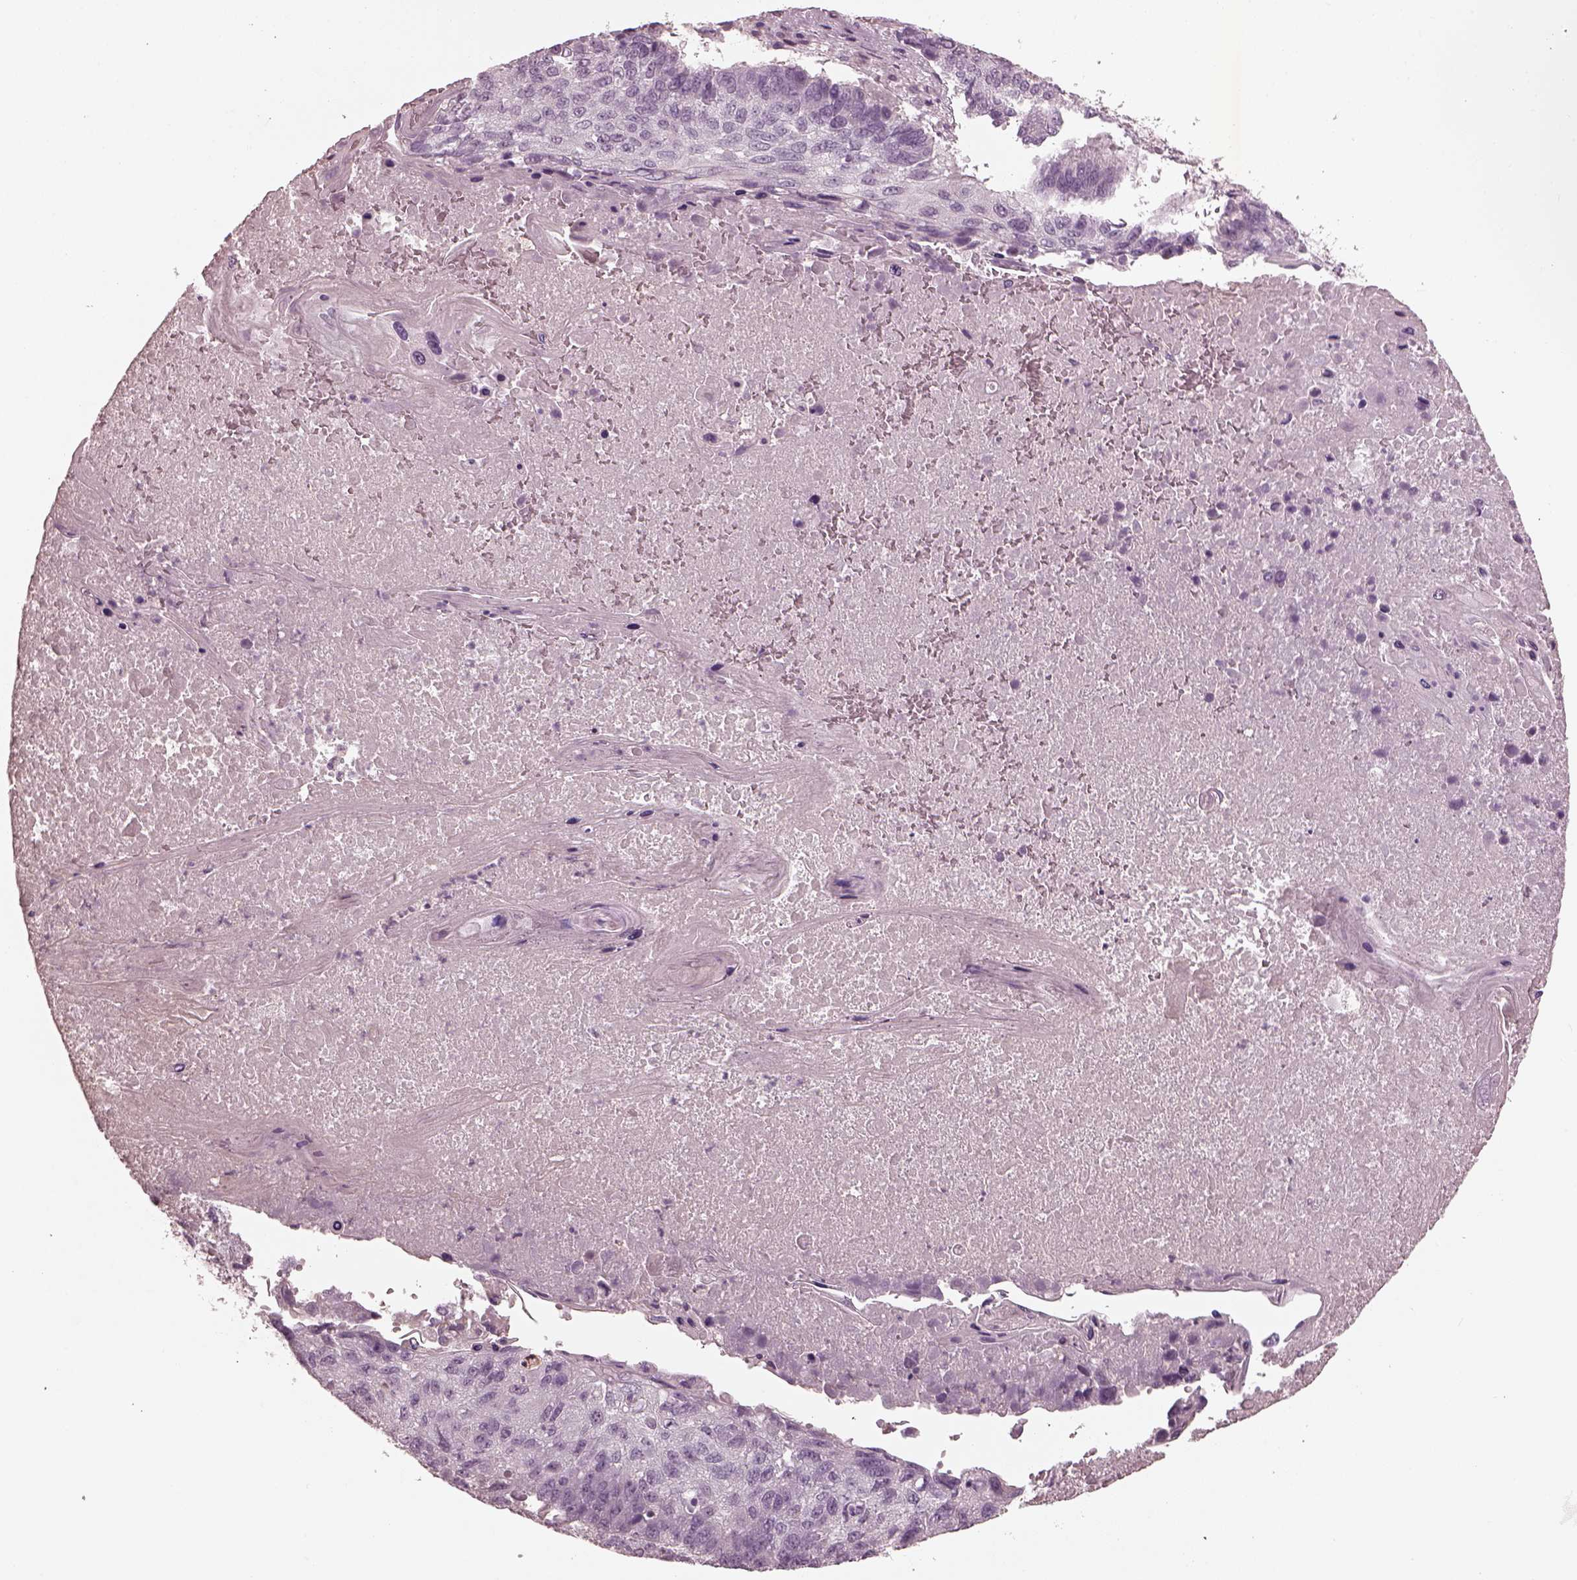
{"staining": {"intensity": "negative", "quantity": "none", "location": "none"}, "tissue": "lung cancer", "cell_type": "Tumor cells", "image_type": "cancer", "snomed": [{"axis": "morphology", "description": "Squamous cell carcinoma, NOS"}, {"axis": "topography", "description": "Lung"}], "caption": "A high-resolution histopathology image shows IHC staining of lung squamous cell carcinoma, which shows no significant positivity in tumor cells.", "gene": "OPTC", "patient": {"sex": "male", "age": 73}}